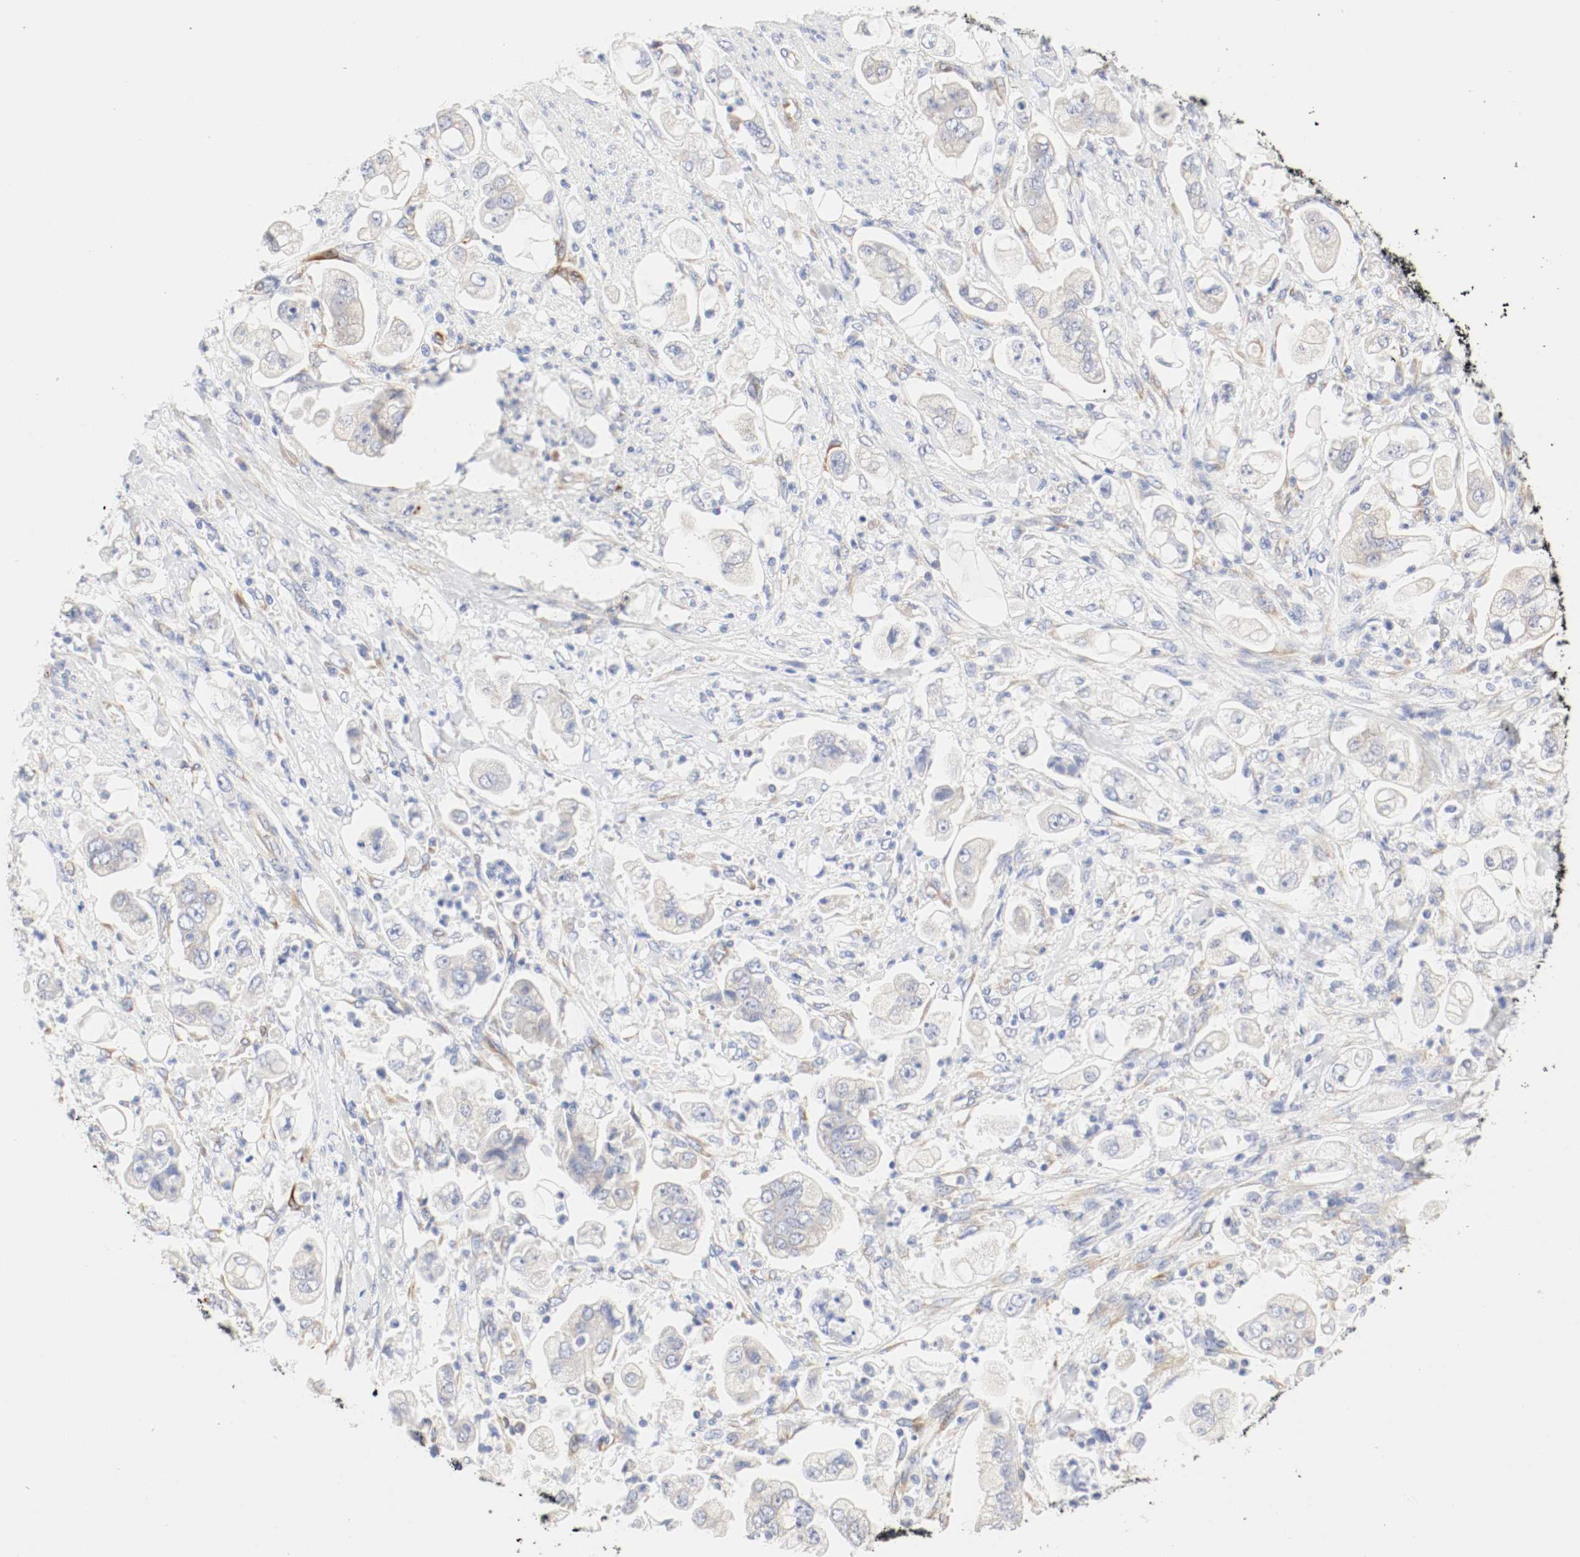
{"staining": {"intensity": "weak", "quantity": "25%-75%", "location": "cytoplasmic/membranous"}, "tissue": "stomach cancer", "cell_type": "Tumor cells", "image_type": "cancer", "snomed": [{"axis": "morphology", "description": "Adenocarcinoma, NOS"}, {"axis": "topography", "description": "Stomach"}], "caption": "Stomach adenocarcinoma stained with DAB (3,3'-diaminobenzidine) immunohistochemistry displays low levels of weak cytoplasmic/membranous positivity in approximately 25%-75% of tumor cells.", "gene": "GIT1", "patient": {"sex": "male", "age": 62}}